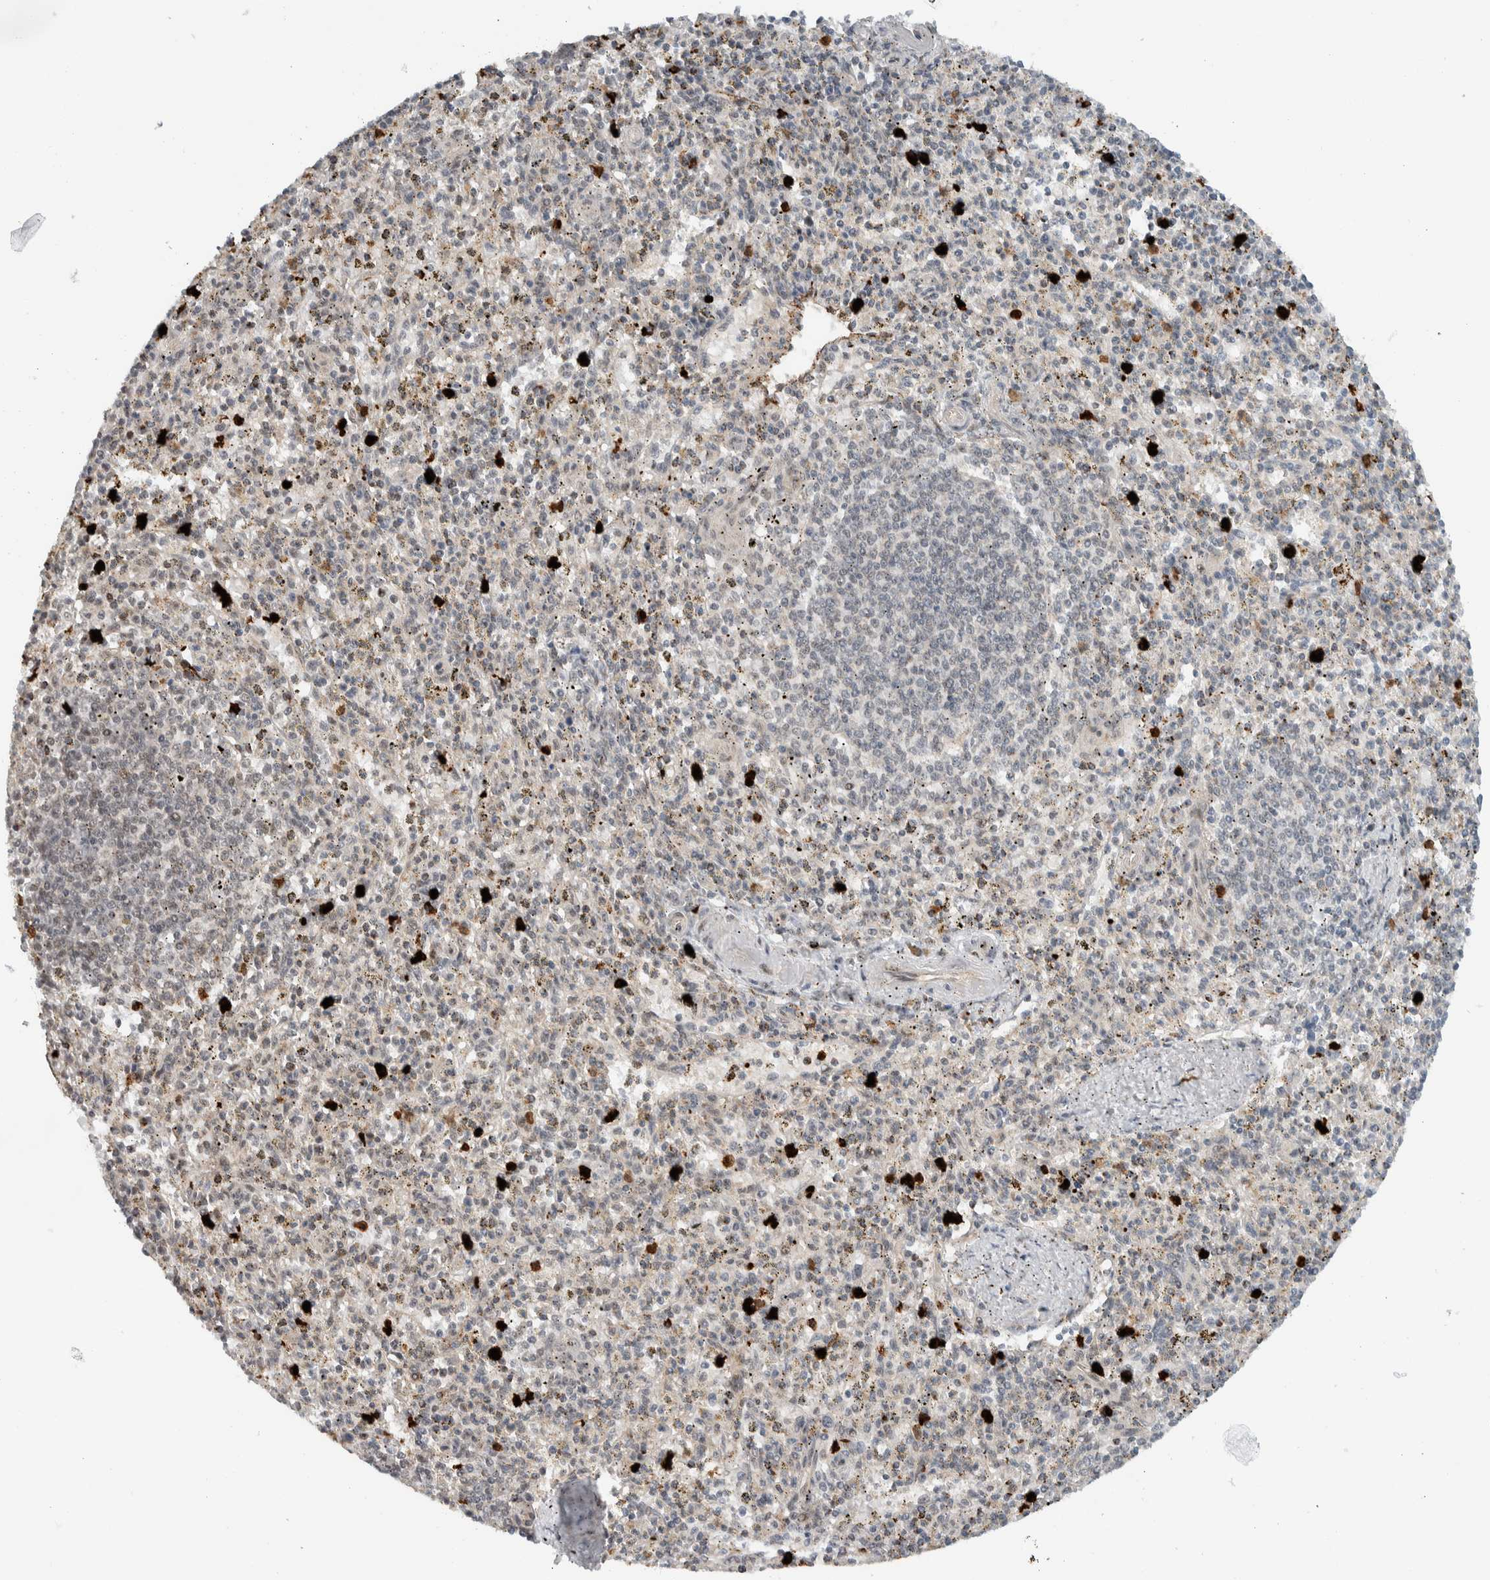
{"staining": {"intensity": "strong", "quantity": "<25%", "location": "cytoplasmic/membranous"}, "tissue": "spleen", "cell_type": "Cells in red pulp", "image_type": "normal", "snomed": [{"axis": "morphology", "description": "Normal tissue, NOS"}, {"axis": "topography", "description": "Spleen"}], "caption": "Immunohistochemical staining of normal human spleen reveals medium levels of strong cytoplasmic/membranous positivity in approximately <25% of cells in red pulp.", "gene": "ZFP91", "patient": {"sex": "male", "age": 72}}